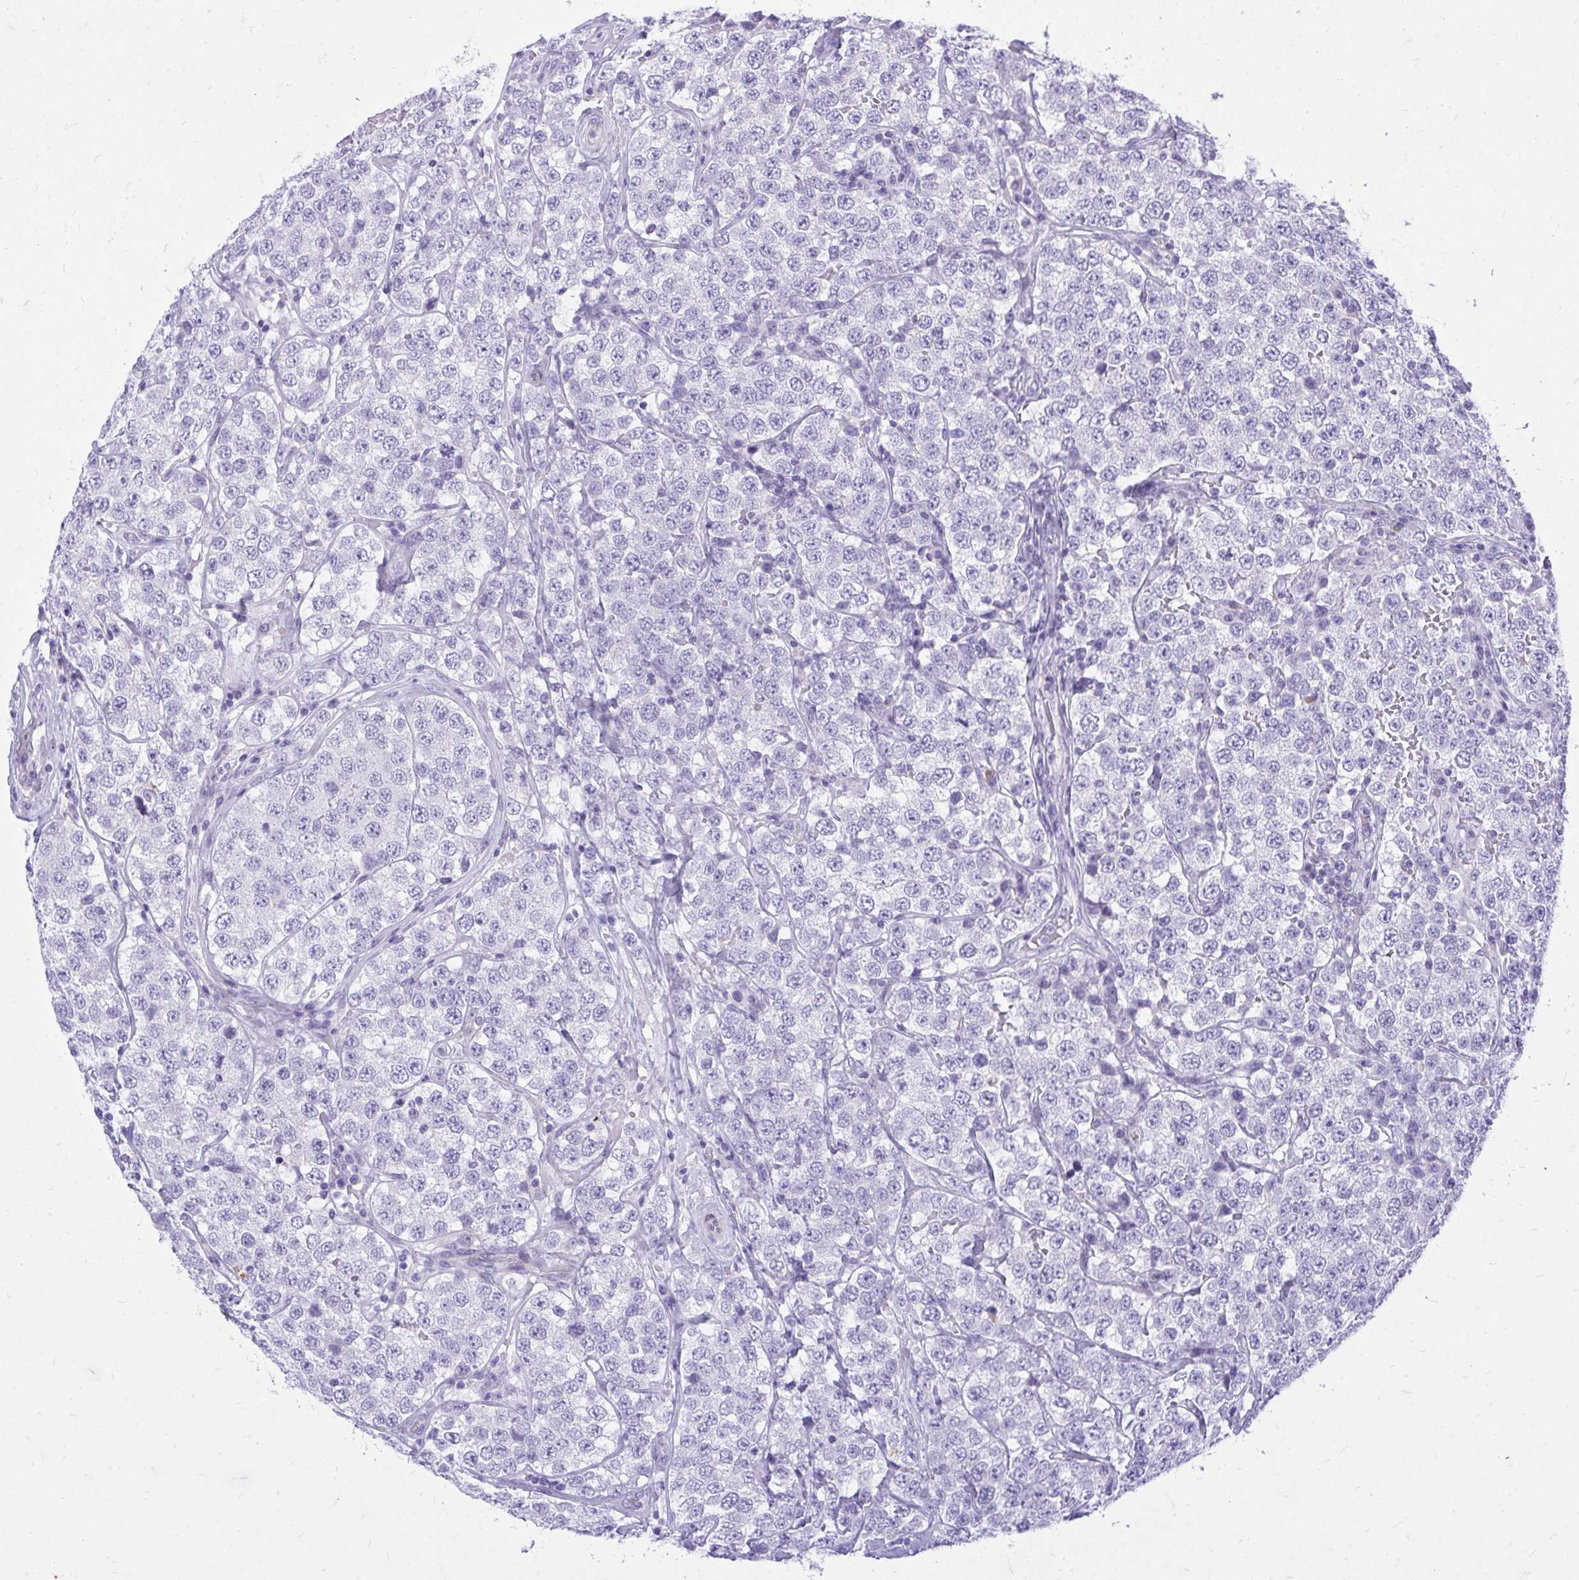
{"staining": {"intensity": "negative", "quantity": "none", "location": "none"}, "tissue": "testis cancer", "cell_type": "Tumor cells", "image_type": "cancer", "snomed": [{"axis": "morphology", "description": "Seminoma, NOS"}, {"axis": "topography", "description": "Testis"}], "caption": "Histopathology image shows no protein staining in tumor cells of testis cancer tissue.", "gene": "GABRA1", "patient": {"sex": "male", "age": 34}}